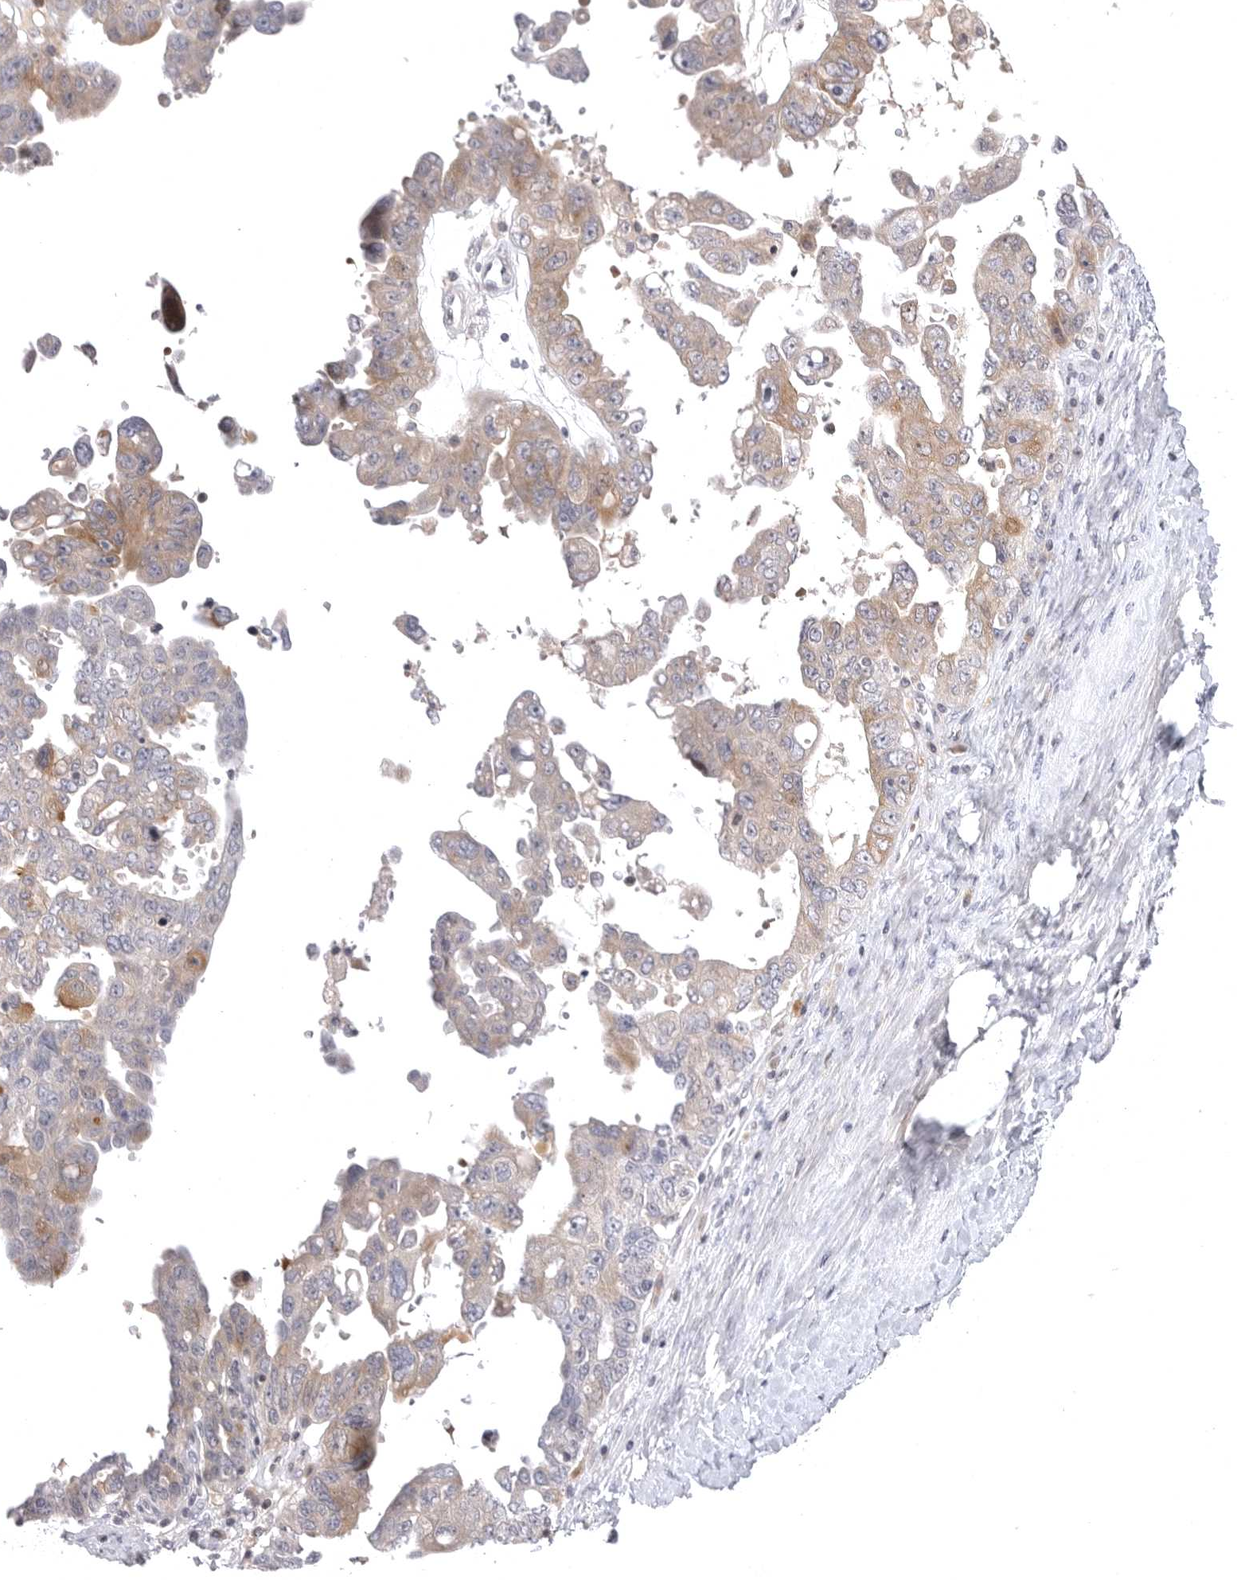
{"staining": {"intensity": "weak", "quantity": "<25%", "location": "cytoplasmic/membranous"}, "tissue": "ovarian cancer", "cell_type": "Tumor cells", "image_type": "cancer", "snomed": [{"axis": "morphology", "description": "Carcinoma, endometroid"}, {"axis": "topography", "description": "Ovary"}], "caption": "Tumor cells are negative for protein expression in human ovarian endometroid carcinoma.", "gene": "CD300LD", "patient": {"sex": "female", "age": 62}}